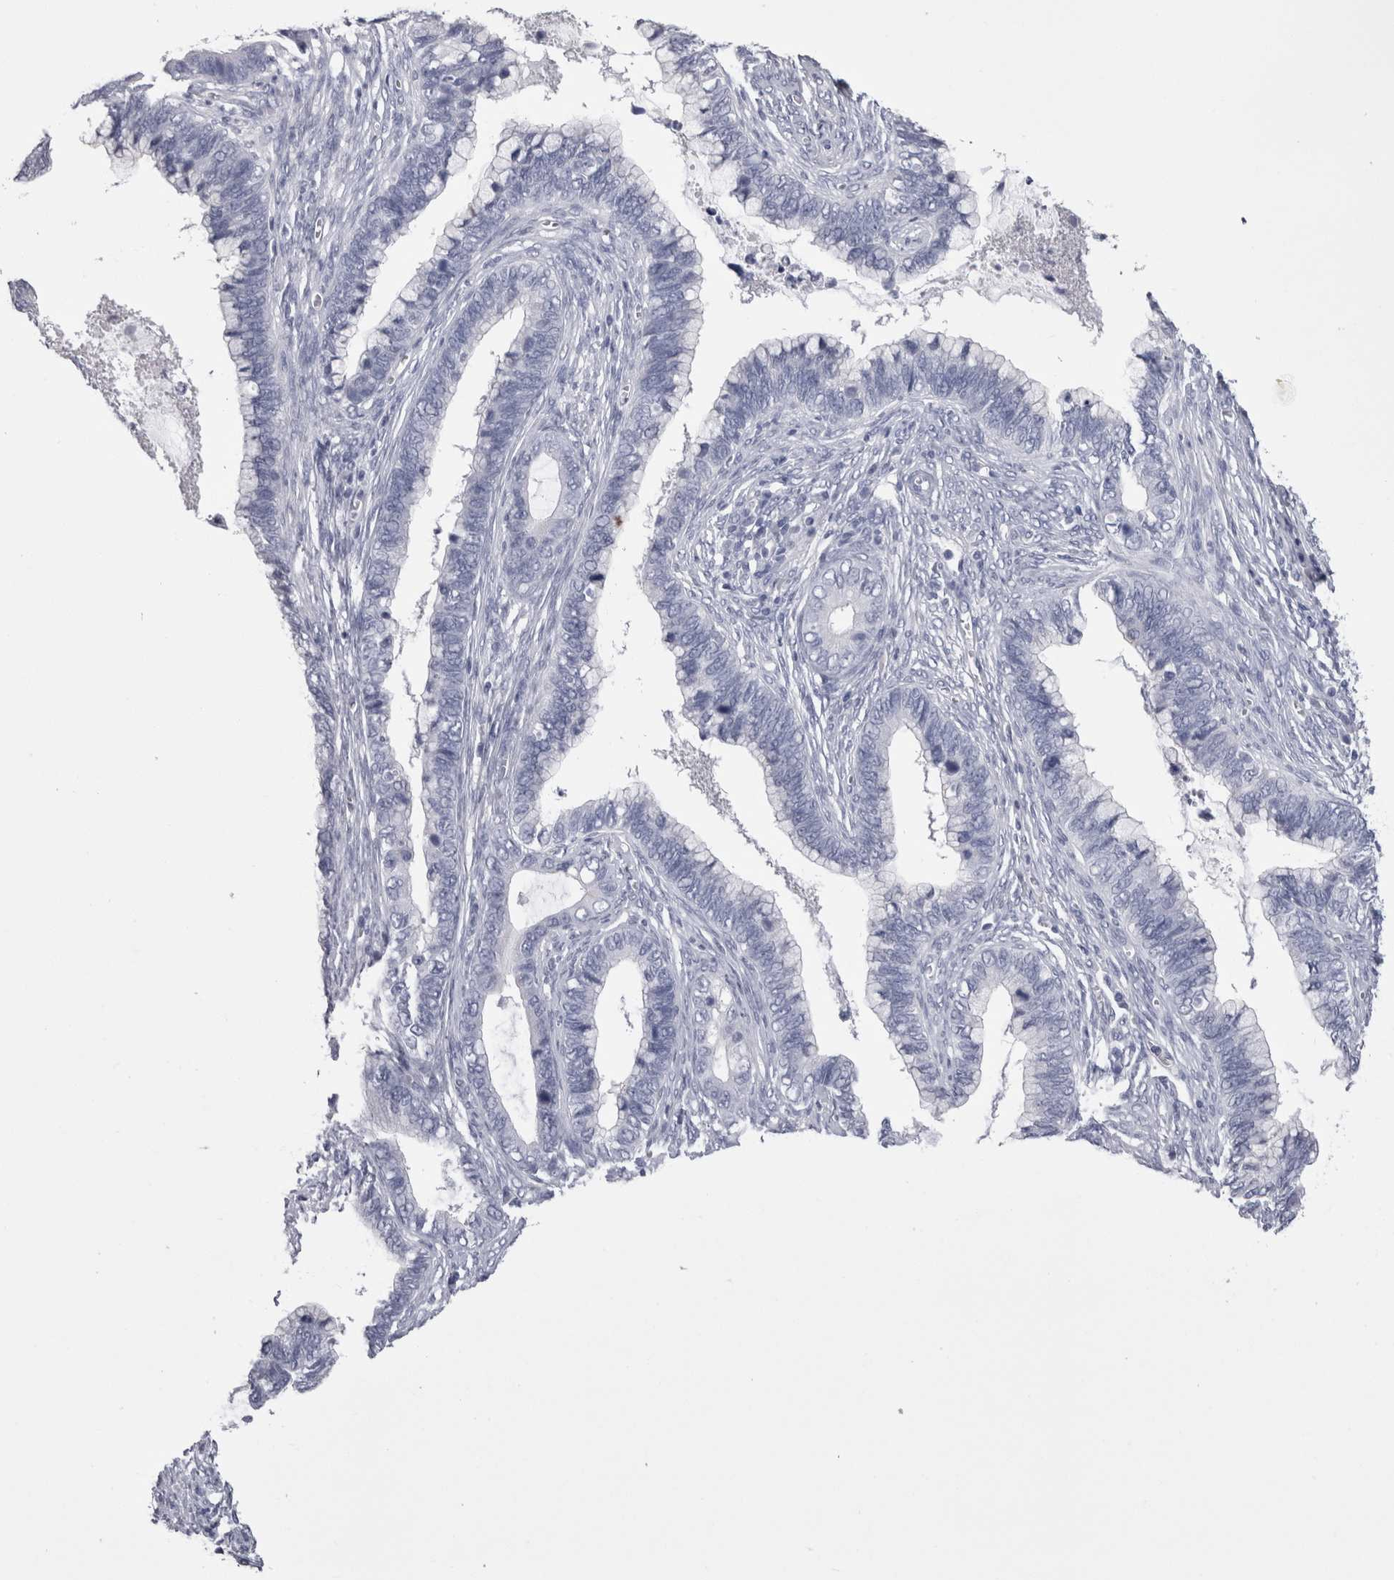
{"staining": {"intensity": "negative", "quantity": "none", "location": "none"}, "tissue": "cervical cancer", "cell_type": "Tumor cells", "image_type": "cancer", "snomed": [{"axis": "morphology", "description": "Adenocarcinoma, NOS"}, {"axis": "topography", "description": "Cervix"}], "caption": "High magnification brightfield microscopy of cervical cancer (adenocarcinoma) stained with DAB (brown) and counterstained with hematoxylin (blue): tumor cells show no significant staining.", "gene": "CDHR5", "patient": {"sex": "female", "age": 44}}